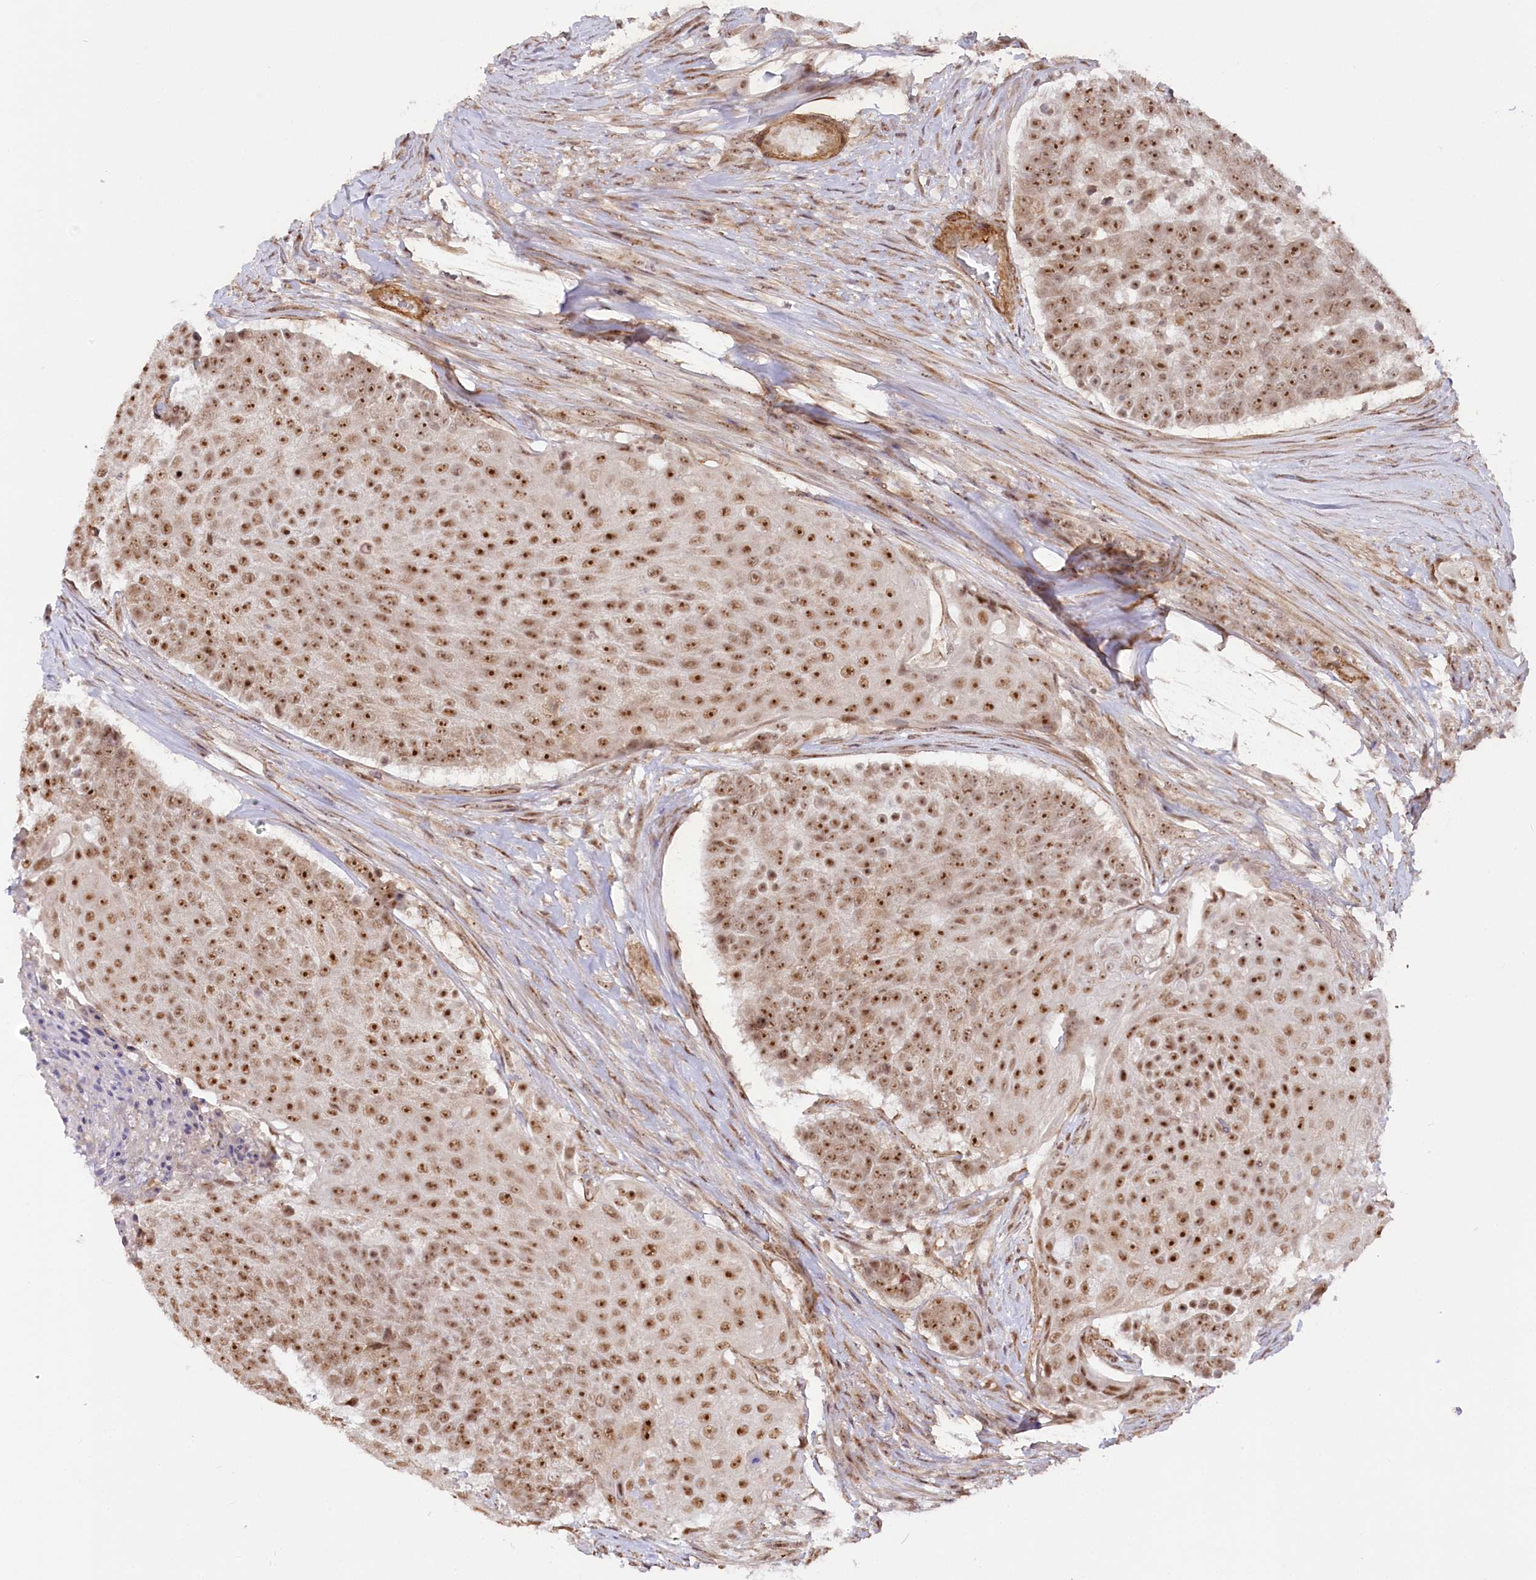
{"staining": {"intensity": "strong", "quantity": ">75%", "location": "nuclear"}, "tissue": "urothelial cancer", "cell_type": "Tumor cells", "image_type": "cancer", "snomed": [{"axis": "morphology", "description": "Urothelial carcinoma, High grade"}, {"axis": "topography", "description": "Urinary bladder"}], "caption": "This micrograph demonstrates immunohistochemistry (IHC) staining of human urothelial cancer, with high strong nuclear positivity in approximately >75% of tumor cells.", "gene": "GNL3L", "patient": {"sex": "female", "age": 63}}